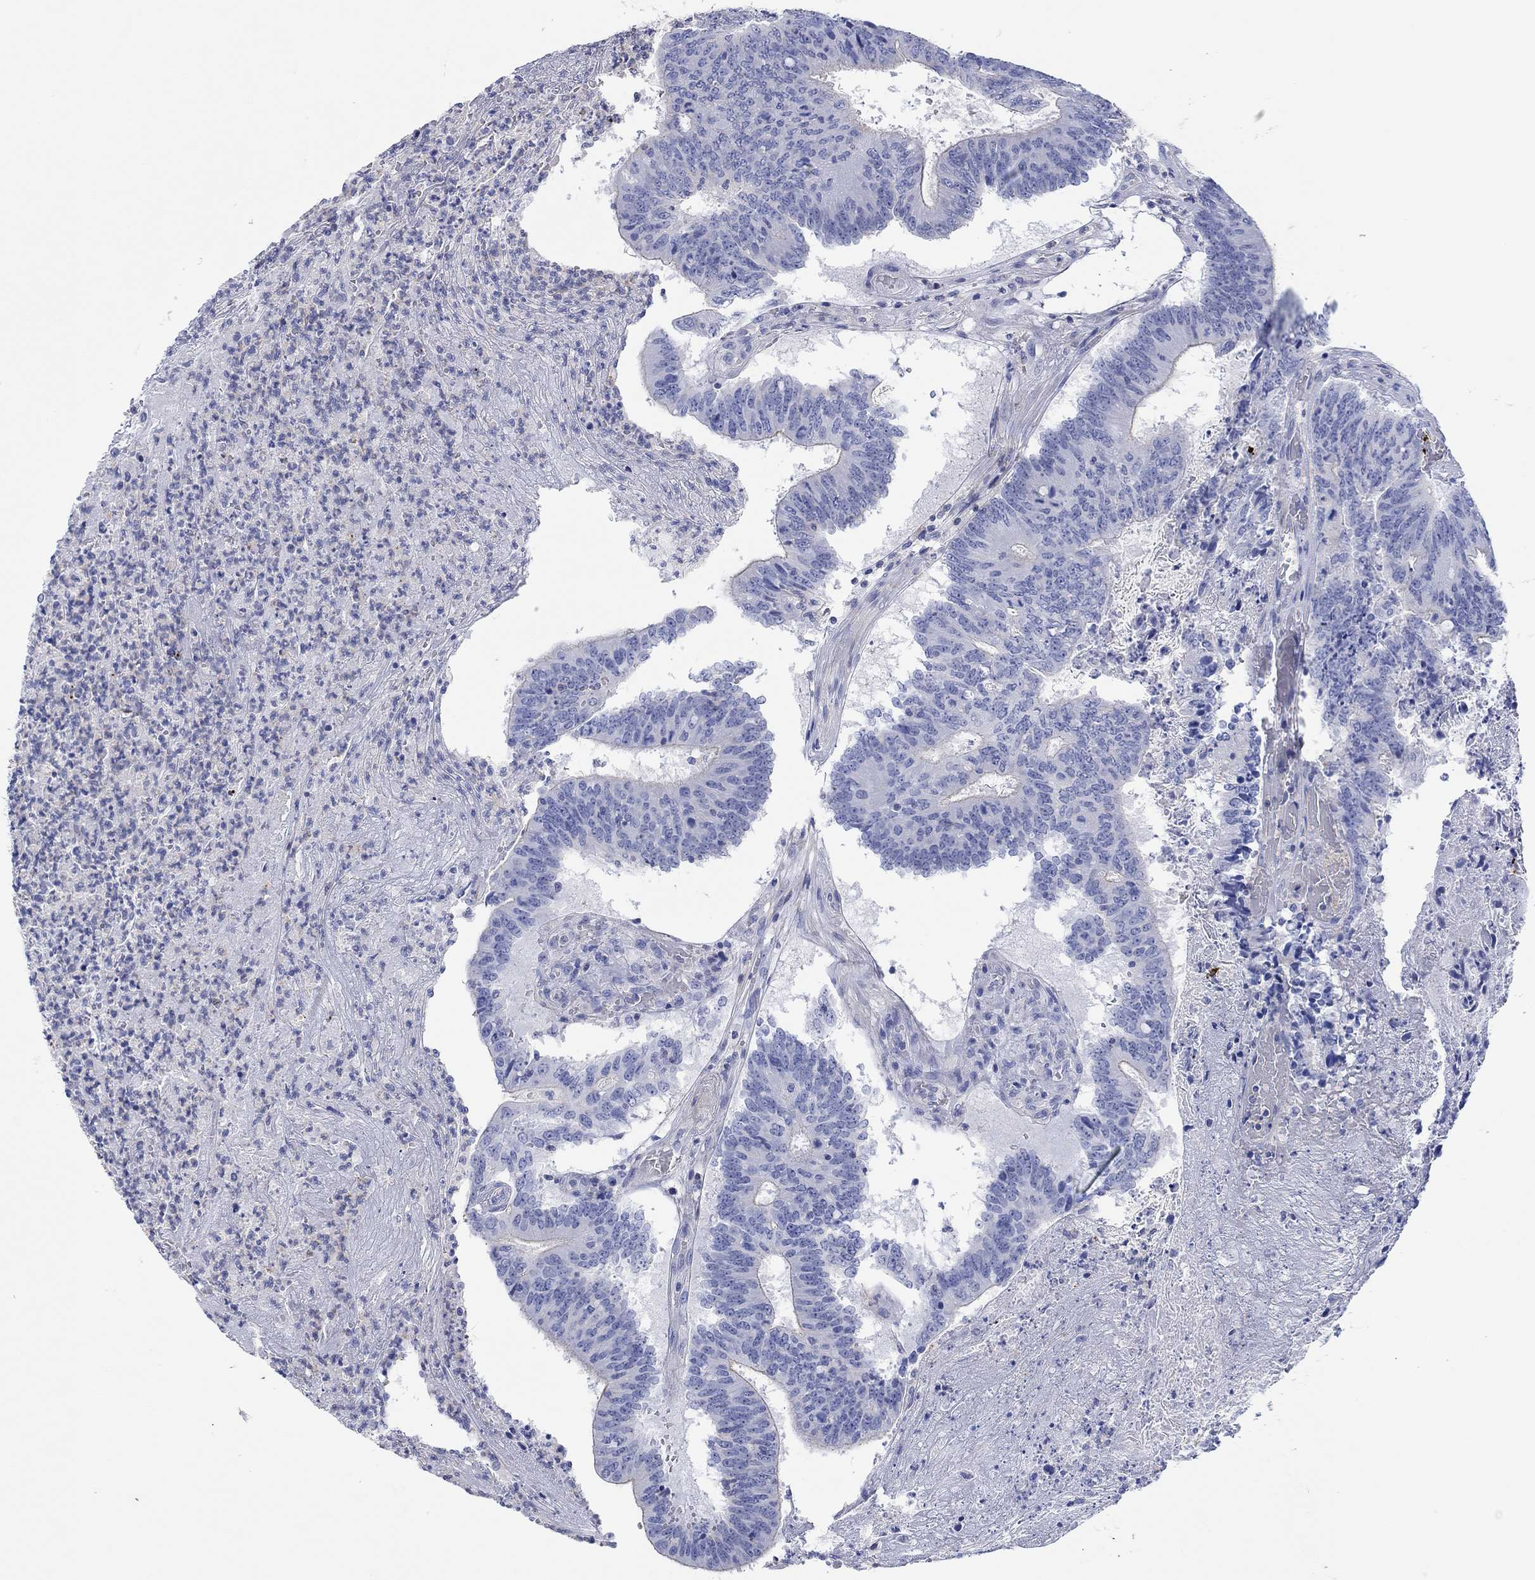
{"staining": {"intensity": "negative", "quantity": "none", "location": "none"}, "tissue": "colorectal cancer", "cell_type": "Tumor cells", "image_type": "cancer", "snomed": [{"axis": "morphology", "description": "Adenocarcinoma, NOS"}, {"axis": "topography", "description": "Colon"}], "caption": "This is an immunohistochemistry (IHC) photomicrograph of human colorectal adenocarcinoma. There is no staining in tumor cells.", "gene": "PPIL6", "patient": {"sex": "female", "age": 70}}